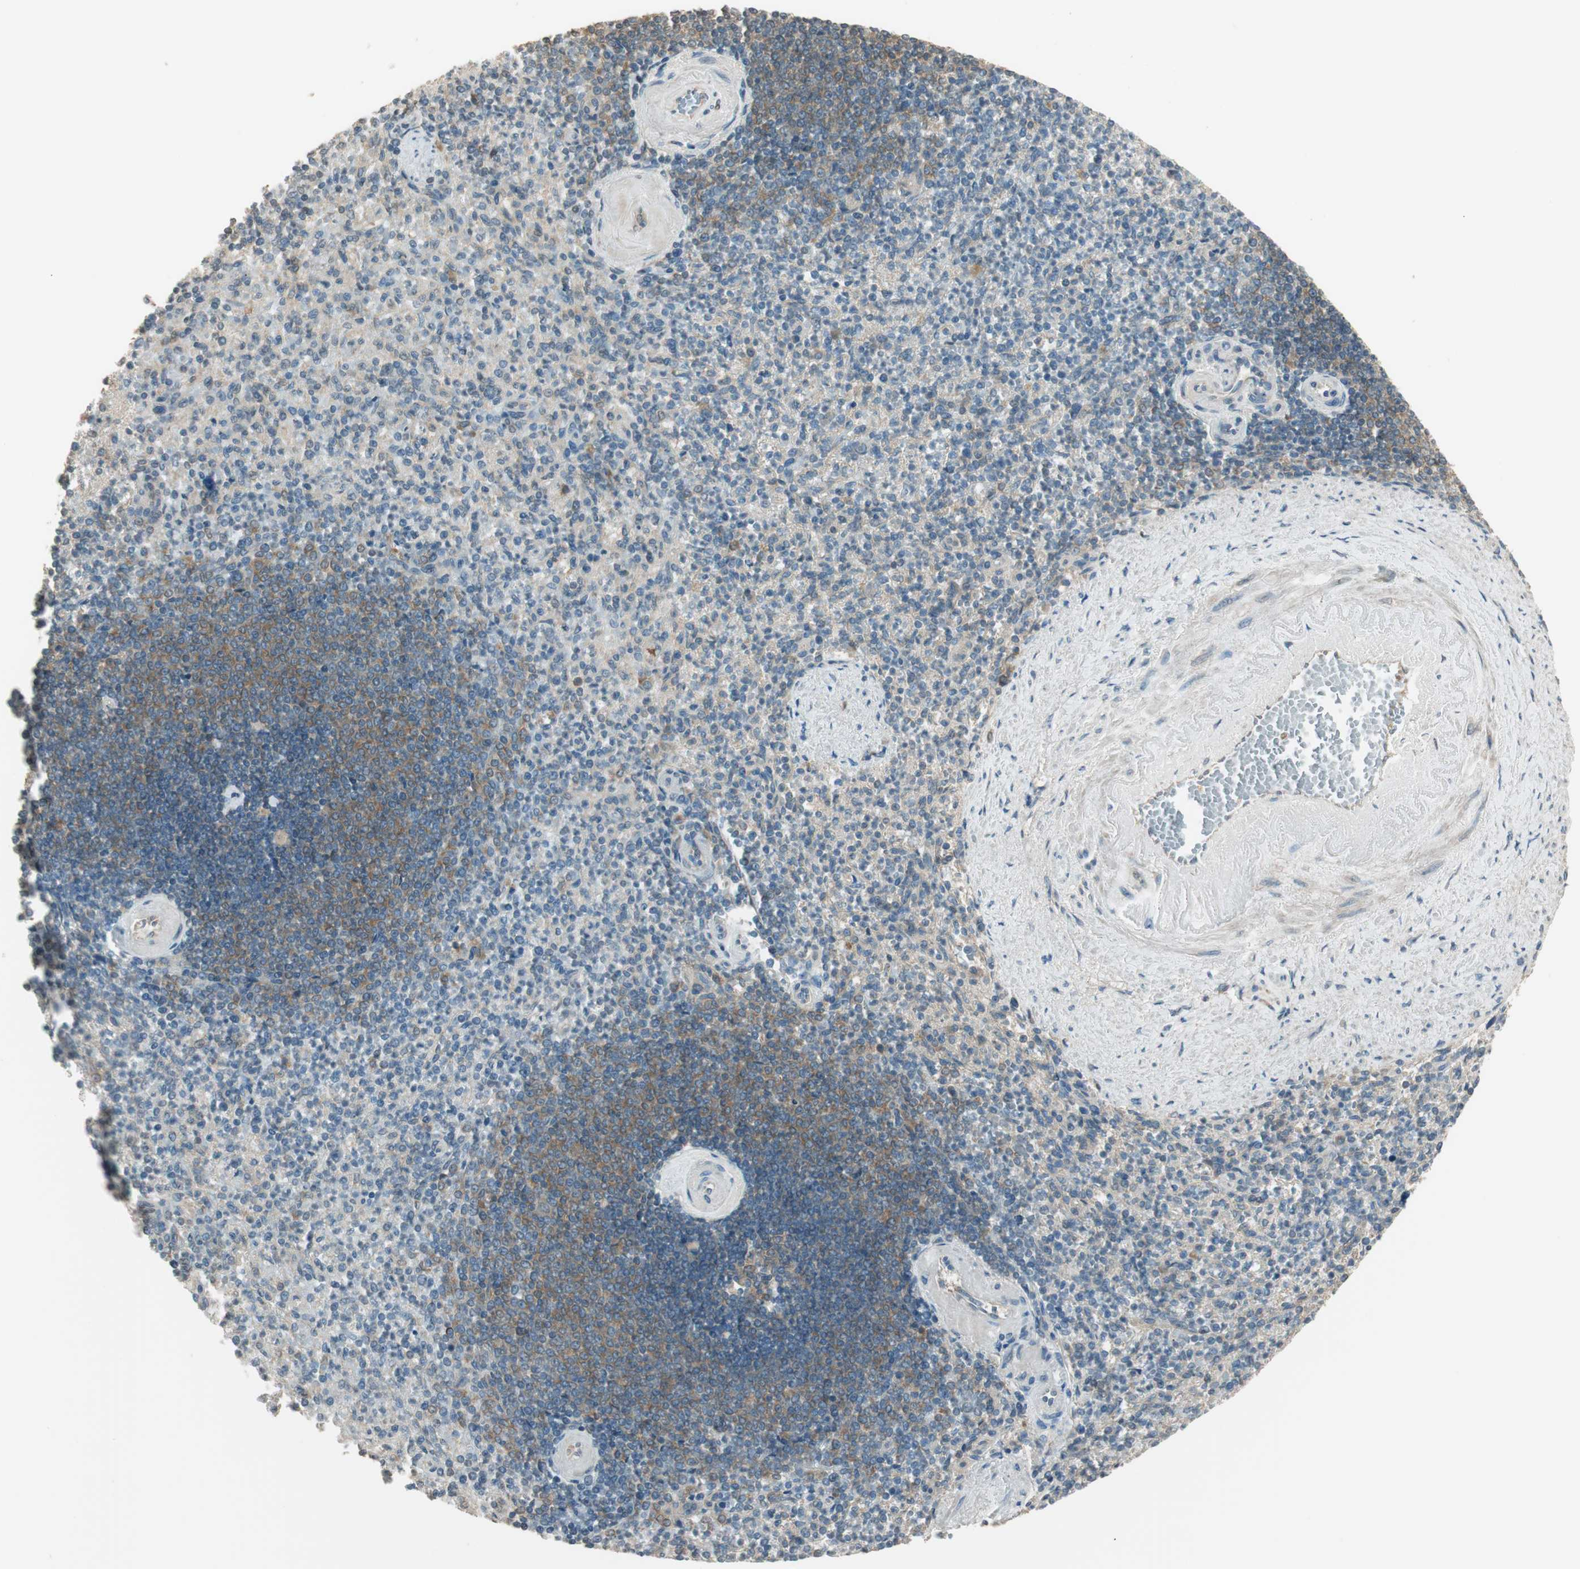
{"staining": {"intensity": "negative", "quantity": "none", "location": "none"}, "tissue": "spleen", "cell_type": "Cells in red pulp", "image_type": "normal", "snomed": [{"axis": "morphology", "description": "Normal tissue, NOS"}, {"axis": "topography", "description": "Spleen"}], "caption": "IHC image of unremarkable spleen: spleen stained with DAB reveals no significant protein expression in cells in red pulp. The staining is performed using DAB (3,3'-diaminobenzidine) brown chromogen with nuclei counter-stained in using hematoxylin.", "gene": "PFDN5", "patient": {"sex": "female", "age": 74}}